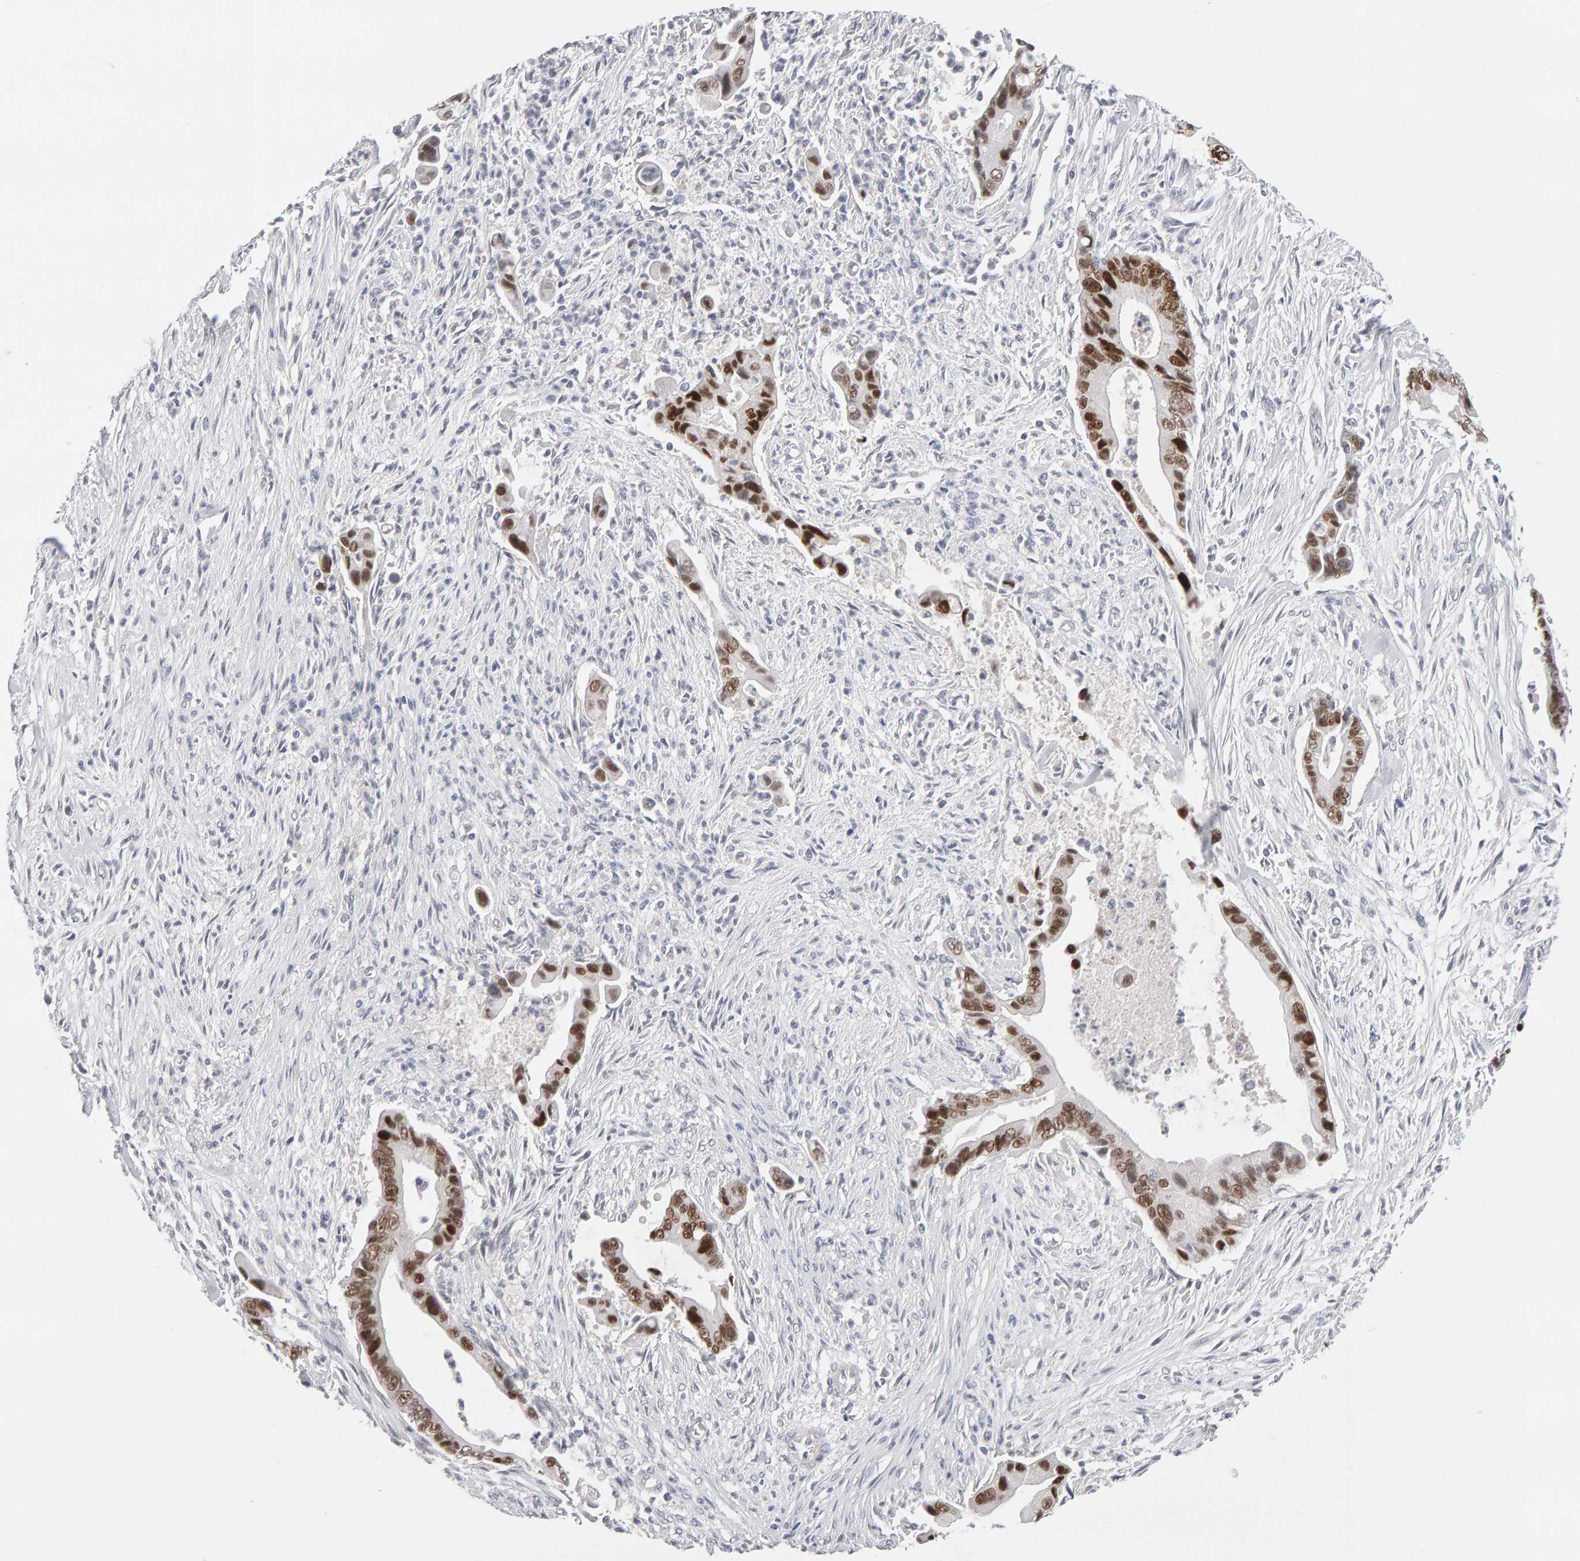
{"staining": {"intensity": "strong", "quantity": ">75%", "location": "nuclear"}, "tissue": "liver cancer", "cell_type": "Tumor cells", "image_type": "cancer", "snomed": [{"axis": "morphology", "description": "Cholangiocarcinoma"}, {"axis": "topography", "description": "Liver"}], "caption": "Protein staining reveals strong nuclear positivity in about >75% of tumor cells in liver cancer (cholangiocarcinoma). (DAB (3,3'-diaminobenzidine) IHC, brown staining for protein, blue staining for nuclei).", "gene": "HNF4A", "patient": {"sex": "female", "age": 55}}